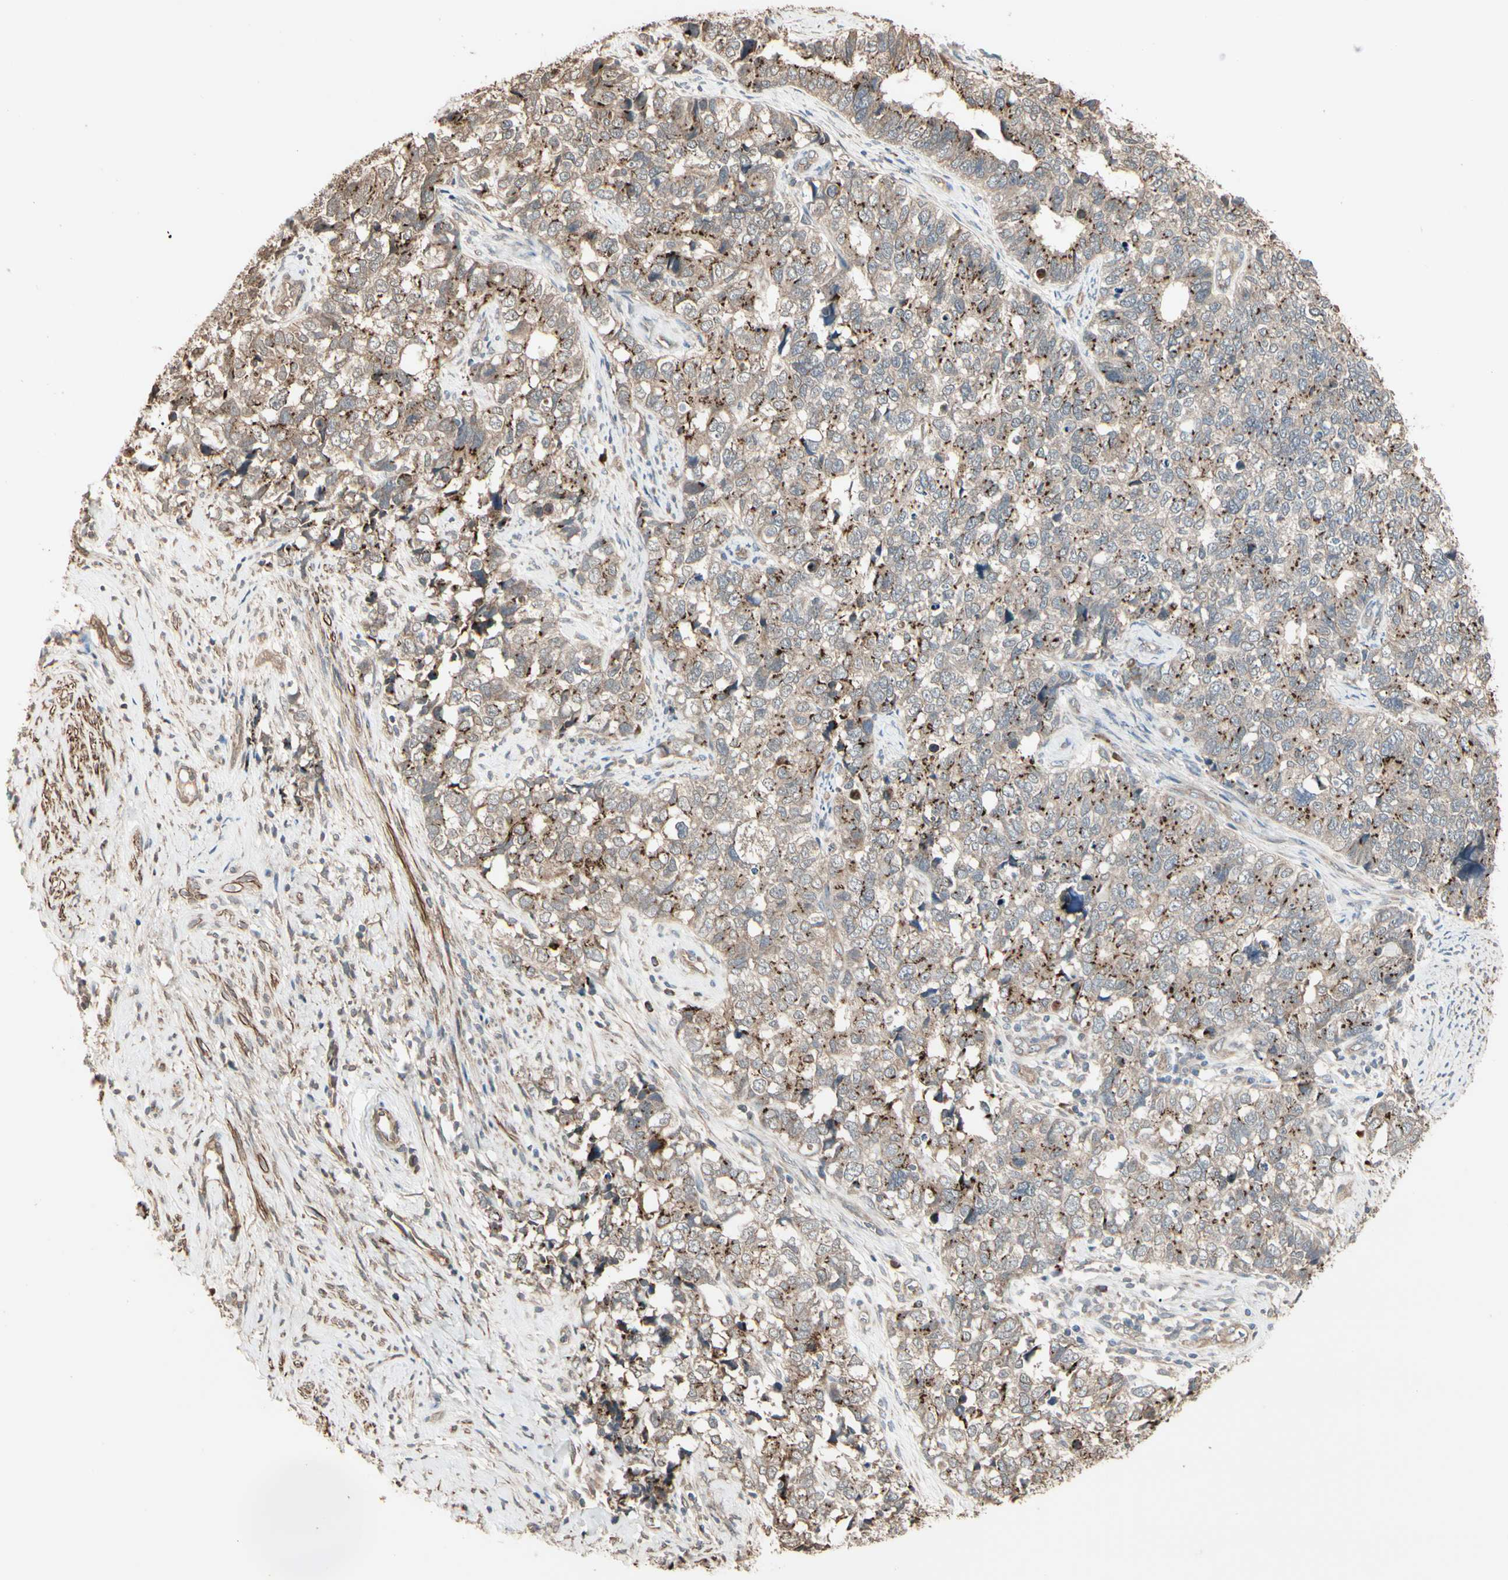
{"staining": {"intensity": "moderate", "quantity": ">75%", "location": "cytoplasmic/membranous"}, "tissue": "cervical cancer", "cell_type": "Tumor cells", "image_type": "cancer", "snomed": [{"axis": "morphology", "description": "Squamous cell carcinoma, NOS"}, {"axis": "topography", "description": "Cervix"}], "caption": "Cervical cancer tissue exhibits moderate cytoplasmic/membranous staining in about >75% of tumor cells", "gene": "GALNT3", "patient": {"sex": "female", "age": 63}}